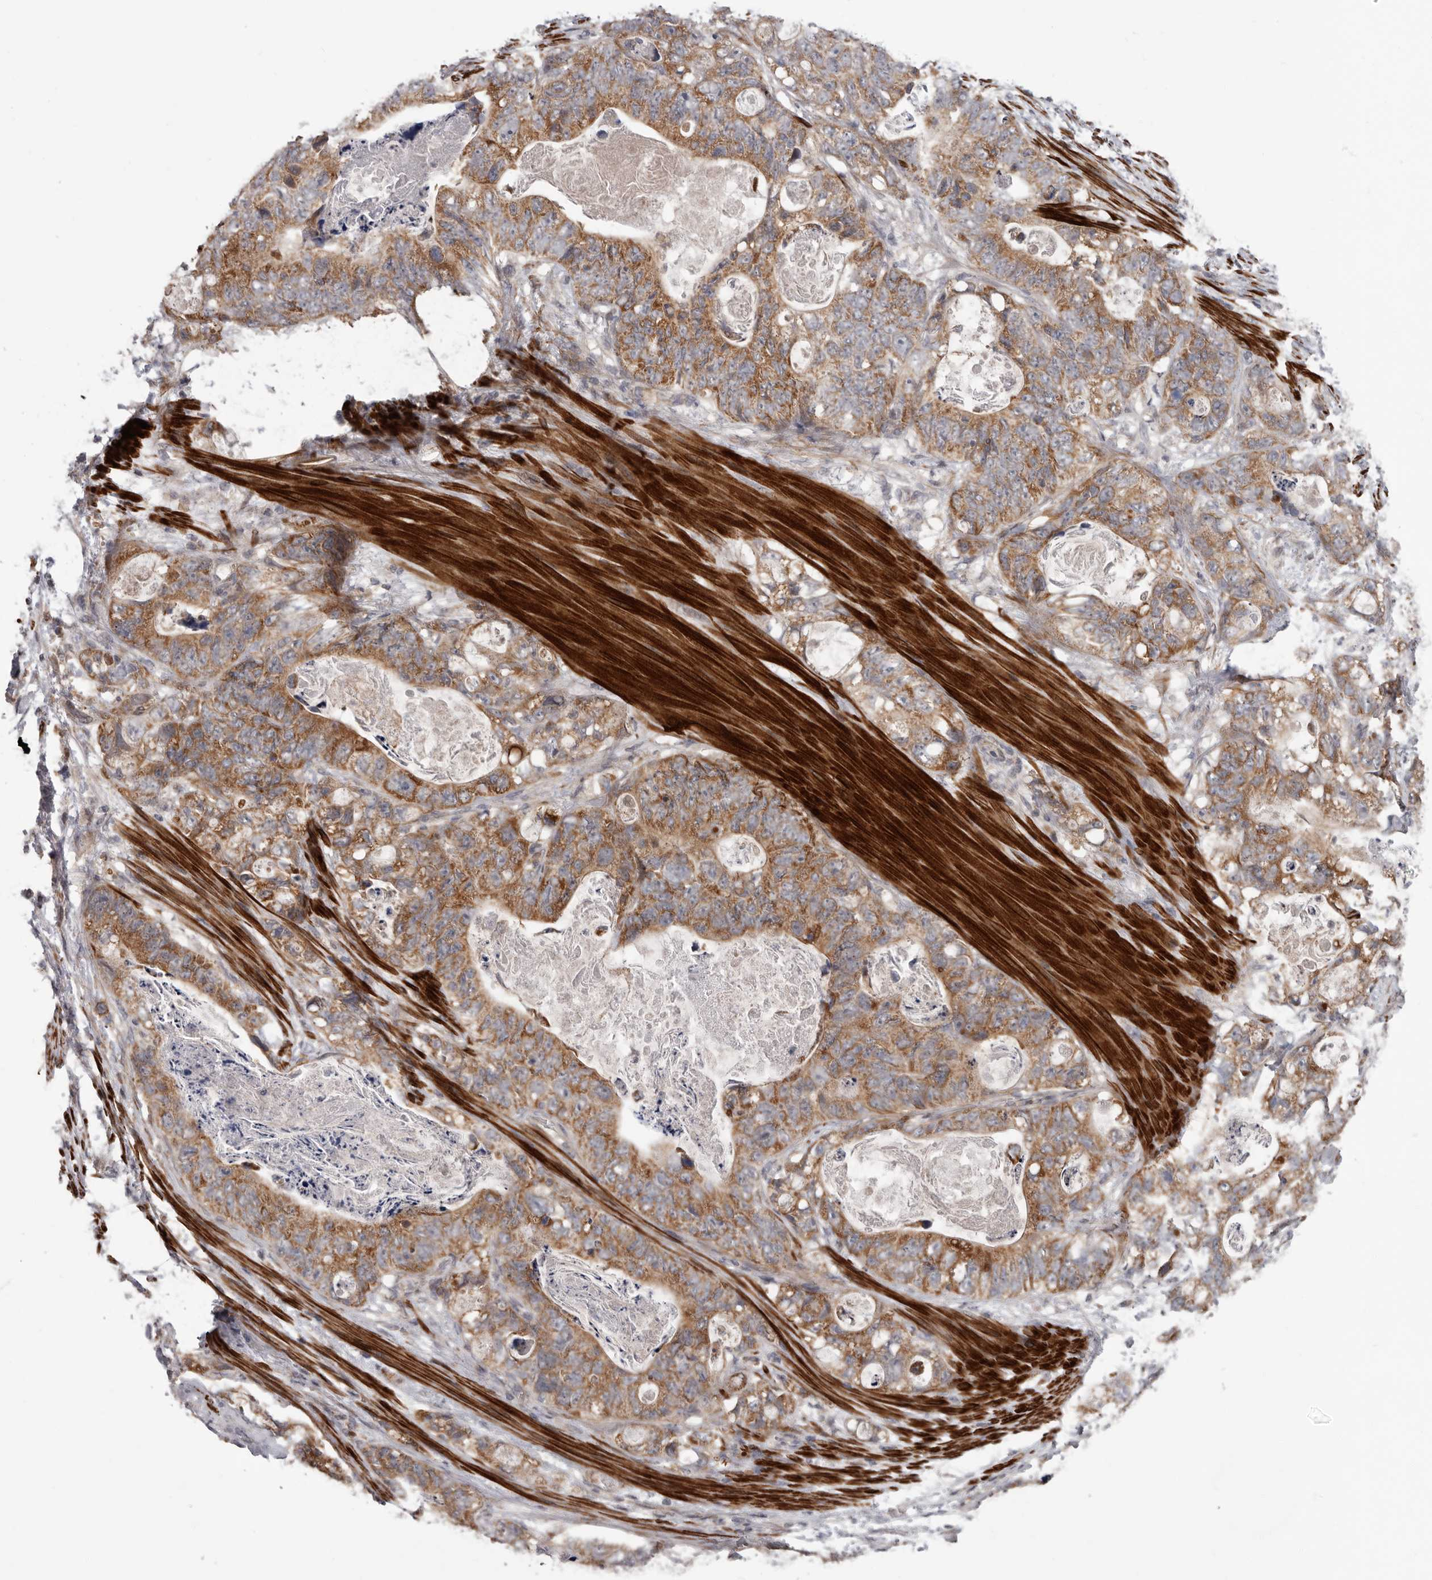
{"staining": {"intensity": "moderate", "quantity": ">75%", "location": "cytoplasmic/membranous"}, "tissue": "stomach cancer", "cell_type": "Tumor cells", "image_type": "cancer", "snomed": [{"axis": "morphology", "description": "Normal tissue, NOS"}, {"axis": "morphology", "description": "Adenocarcinoma, NOS"}, {"axis": "topography", "description": "Stomach"}], "caption": "Immunohistochemical staining of human stomach cancer demonstrates medium levels of moderate cytoplasmic/membranous protein expression in about >75% of tumor cells. Ihc stains the protein of interest in brown and the nuclei are stained blue.", "gene": "FGFR4", "patient": {"sex": "female", "age": 89}}